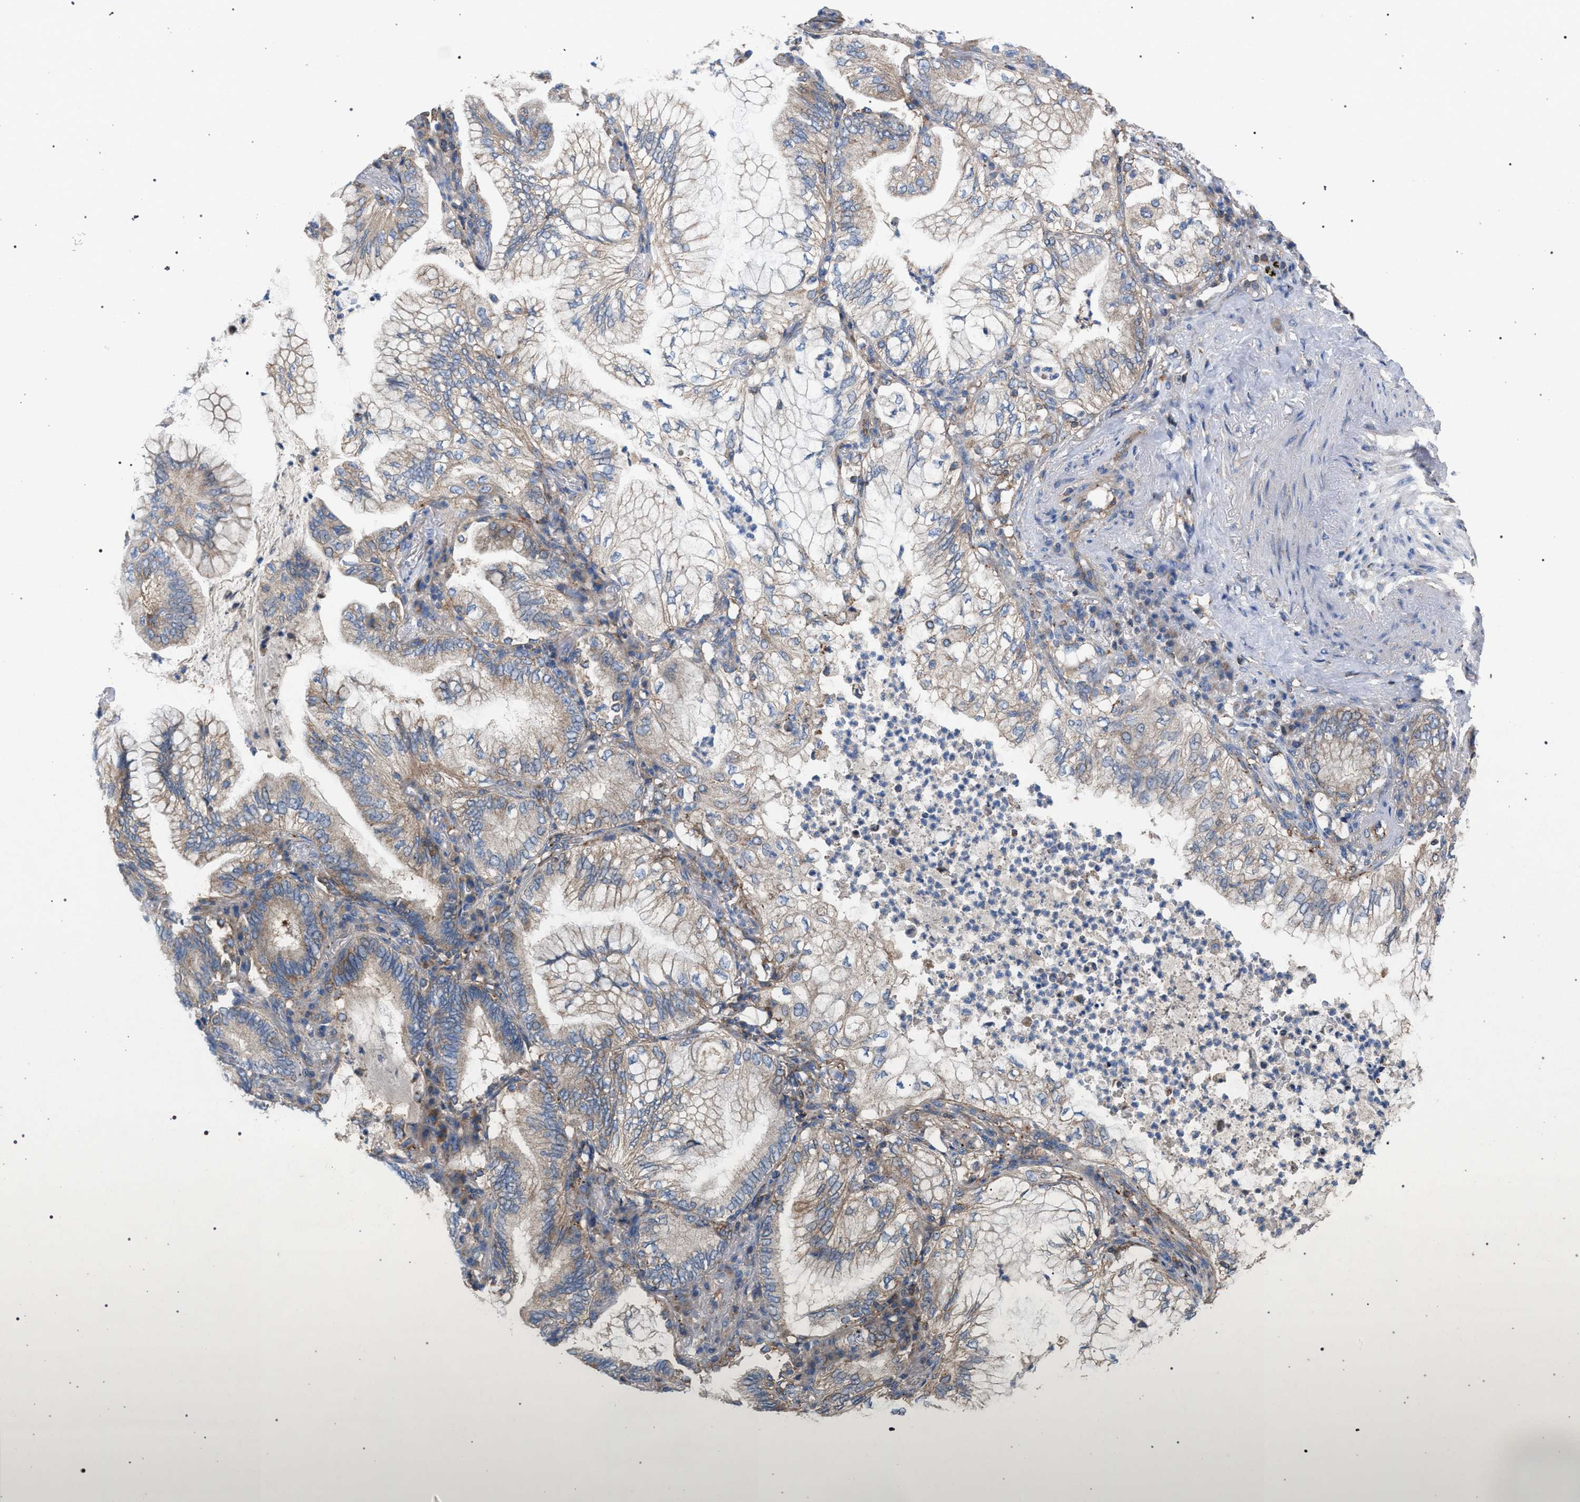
{"staining": {"intensity": "weak", "quantity": "25%-75%", "location": "cytoplasmic/membranous"}, "tissue": "lung cancer", "cell_type": "Tumor cells", "image_type": "cancer", "snomed": [{"axis": "morphology", "description": "Adenocarcinoma, NOS"}, {"axis": "topography", "description": "Lung"}], "caption": "IHC photomicrograph of neoplastic tissue: human lung cancer (adenocarcinoma) stained using immunohistochemistry (IHC) shows low levels of weak protein expression localized specifically in the cytoplasmic/membranous of tumor cells, appearing as a cytoplasmic/membranous brown color.", "gene": "VPS13A", "patient": {"sex": "female", "age": 70}}